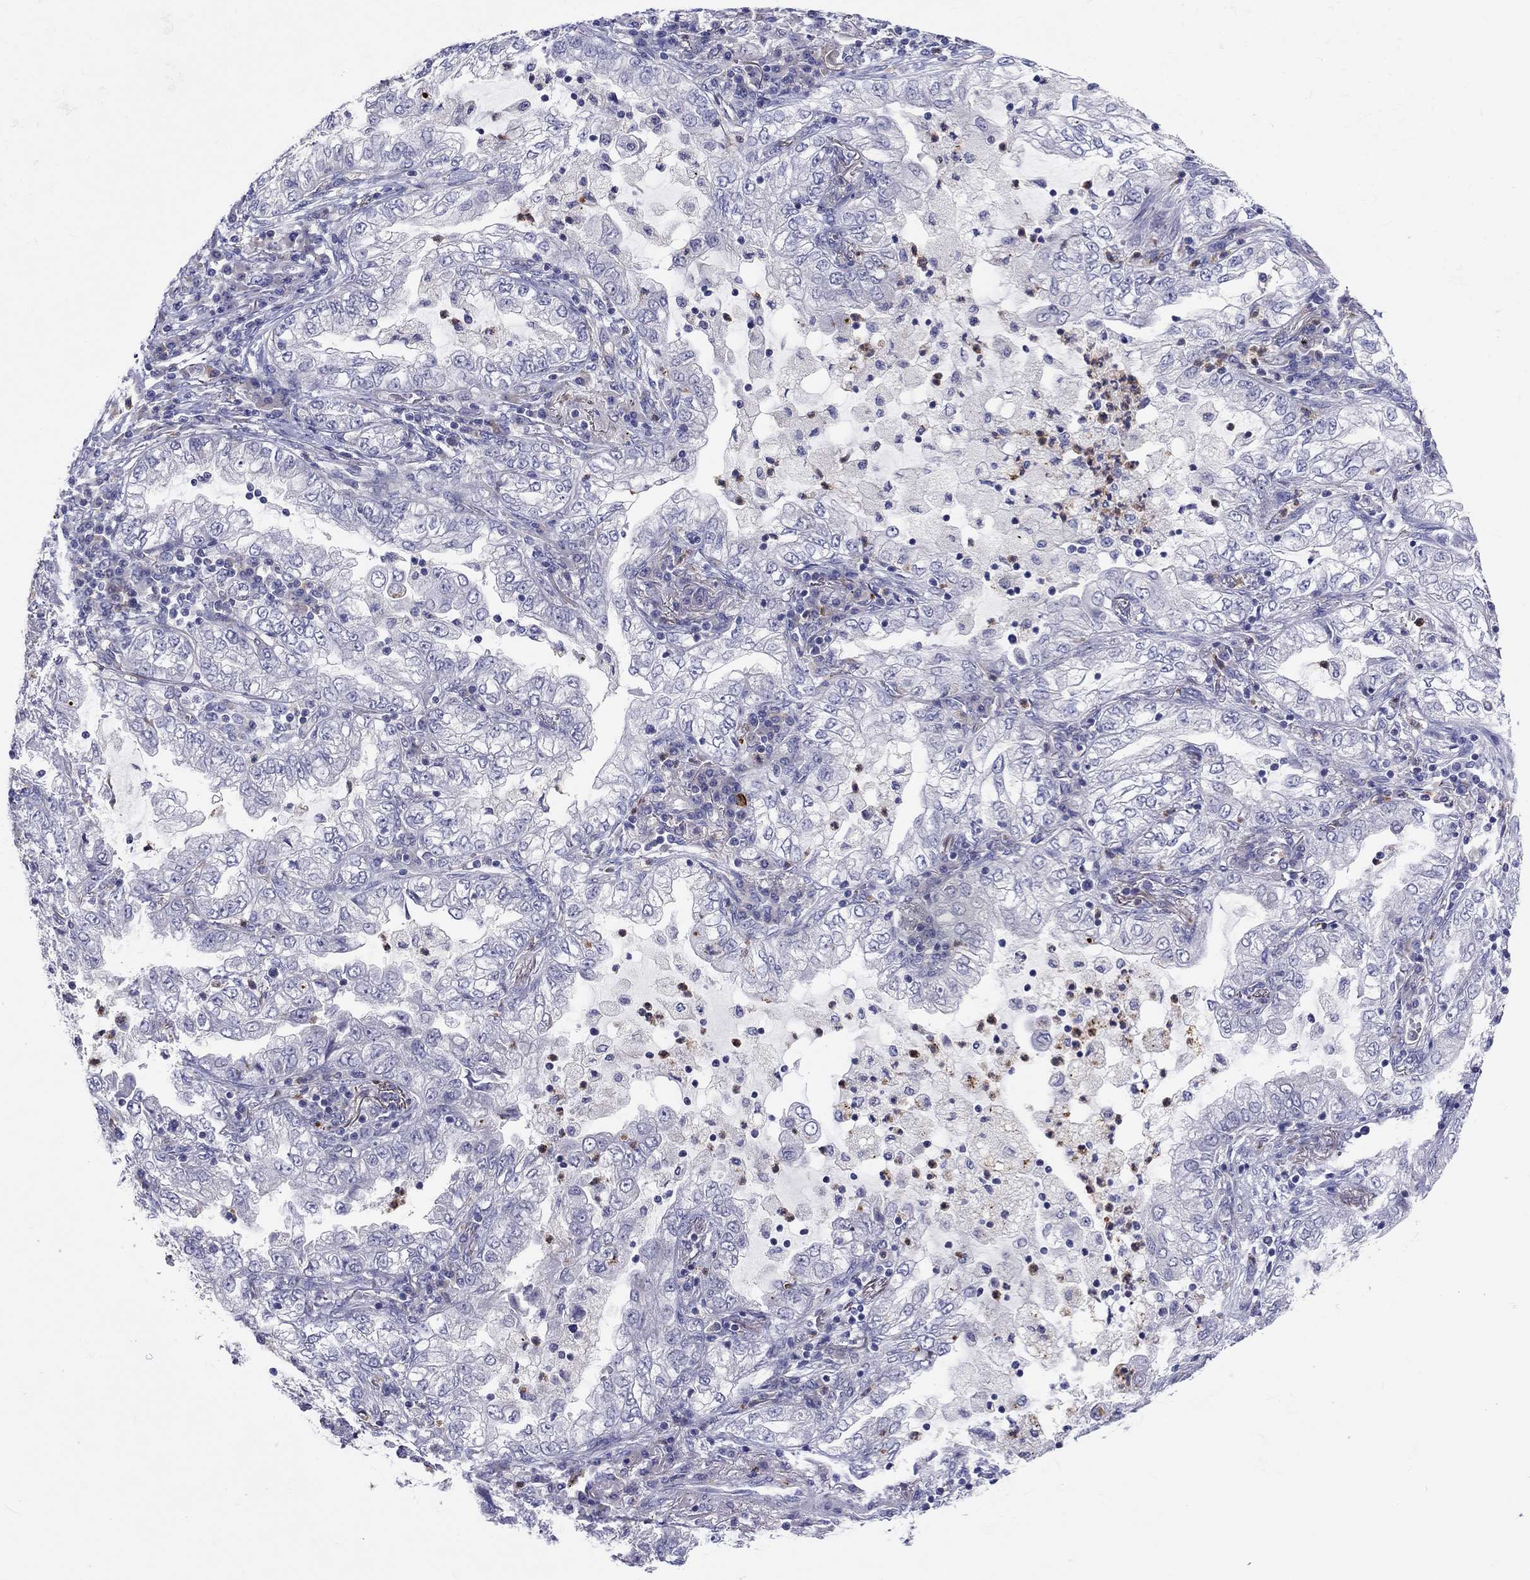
{"staining": {"intensity": "negative", "quantity": "none", "location": "none"}, "tissue": "lung cancer", "cell_type": "Tumor cells", "image_type": "cancer", "snomed": [{"axis": "morphology", "description": "Adenocarcinoma, NOS"}, {"axis": "topography", "description": "Lung"}], "caption": "Tumor cells show no significant protein staining in lung cancer (adenocarcinoma).", "gene": "ABCG4", "patient": {"sex": "female", "age": 73}}